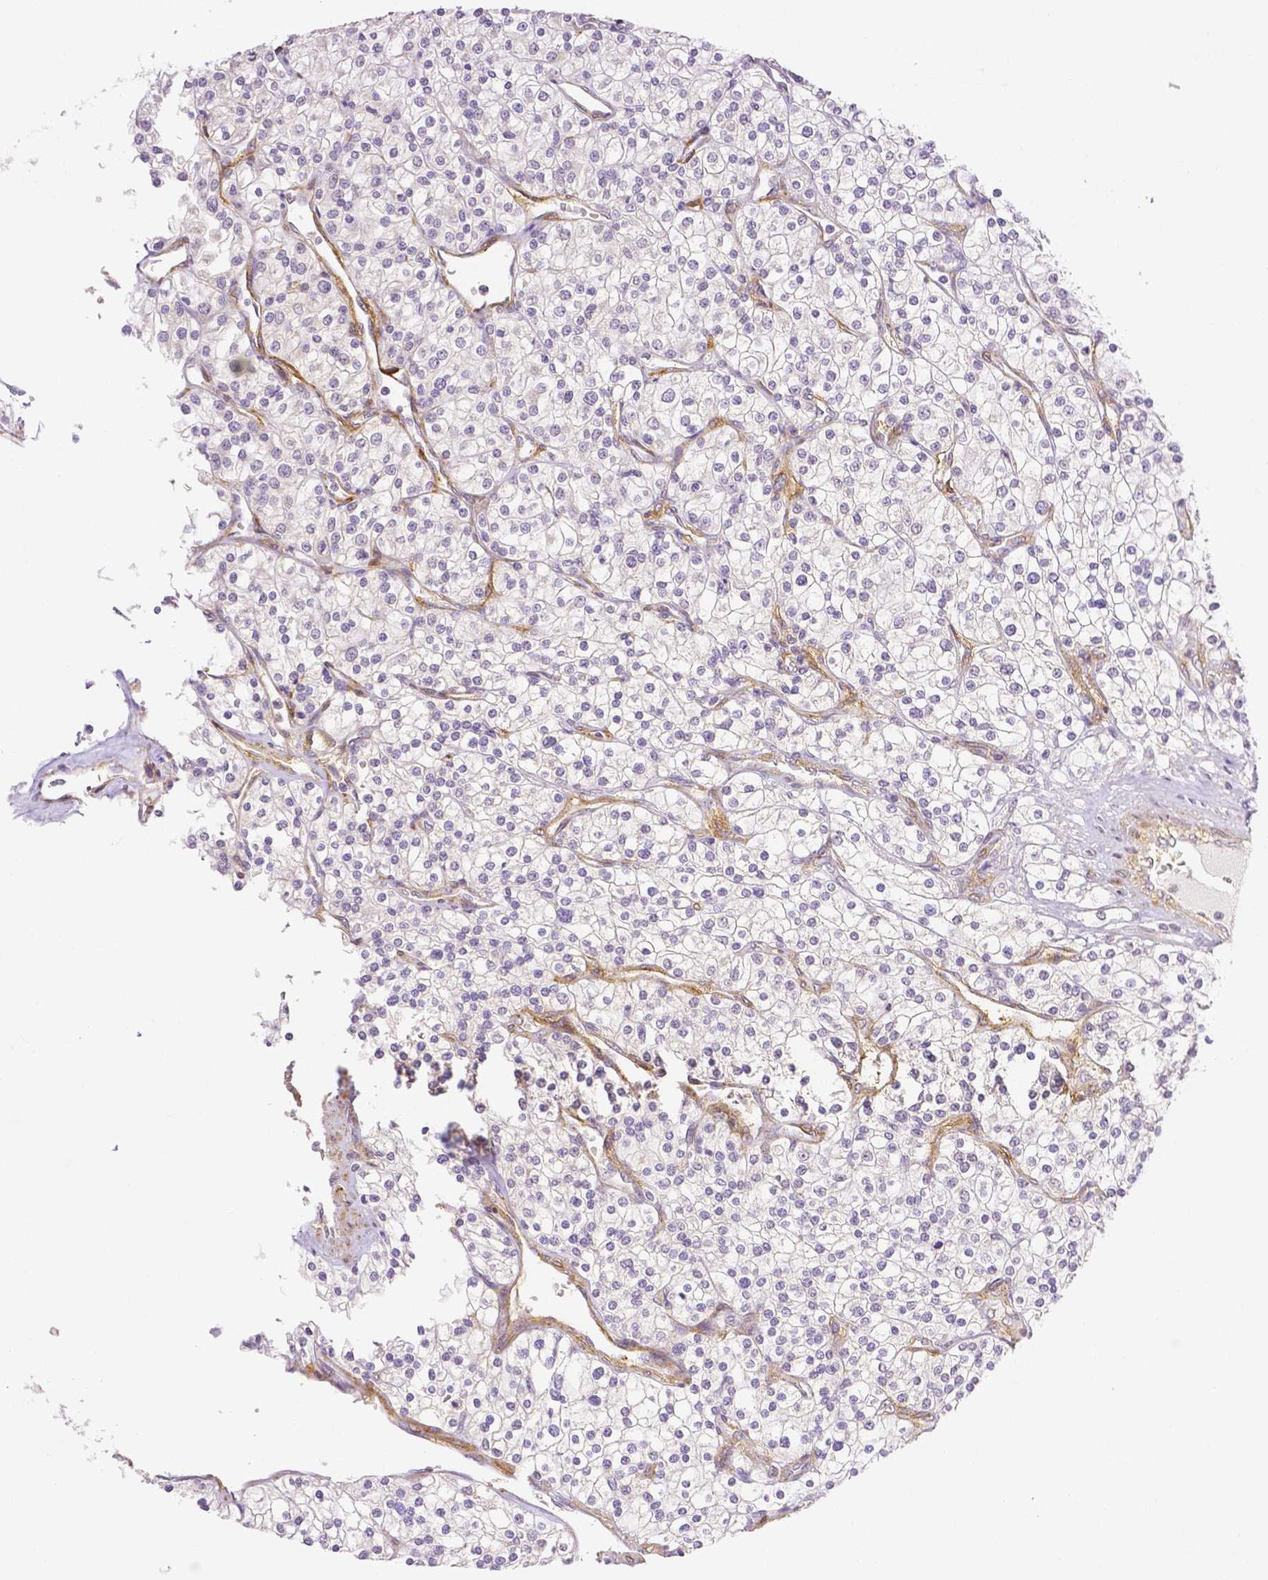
{"staining": {"intensity": "negative", "quantity": "none", "location": "none"}, "tissue": "renal cancer", "cell_type": "Tumor cells", "image_type": "cancer", "snomed": [{"axis": "morphology", "description": "Adenocarcinoma, NOS"}, {"axis": "topography", "description": "Kidney"}], "caption": "Immunohistochemistry photomicrograph of human renal cancer (adenocarcinoma) stained for a protein (brown), which exhibits no positivity in tumor cells.", "gene": "THY1", "patient": {"sex": "male", "age": 80}}